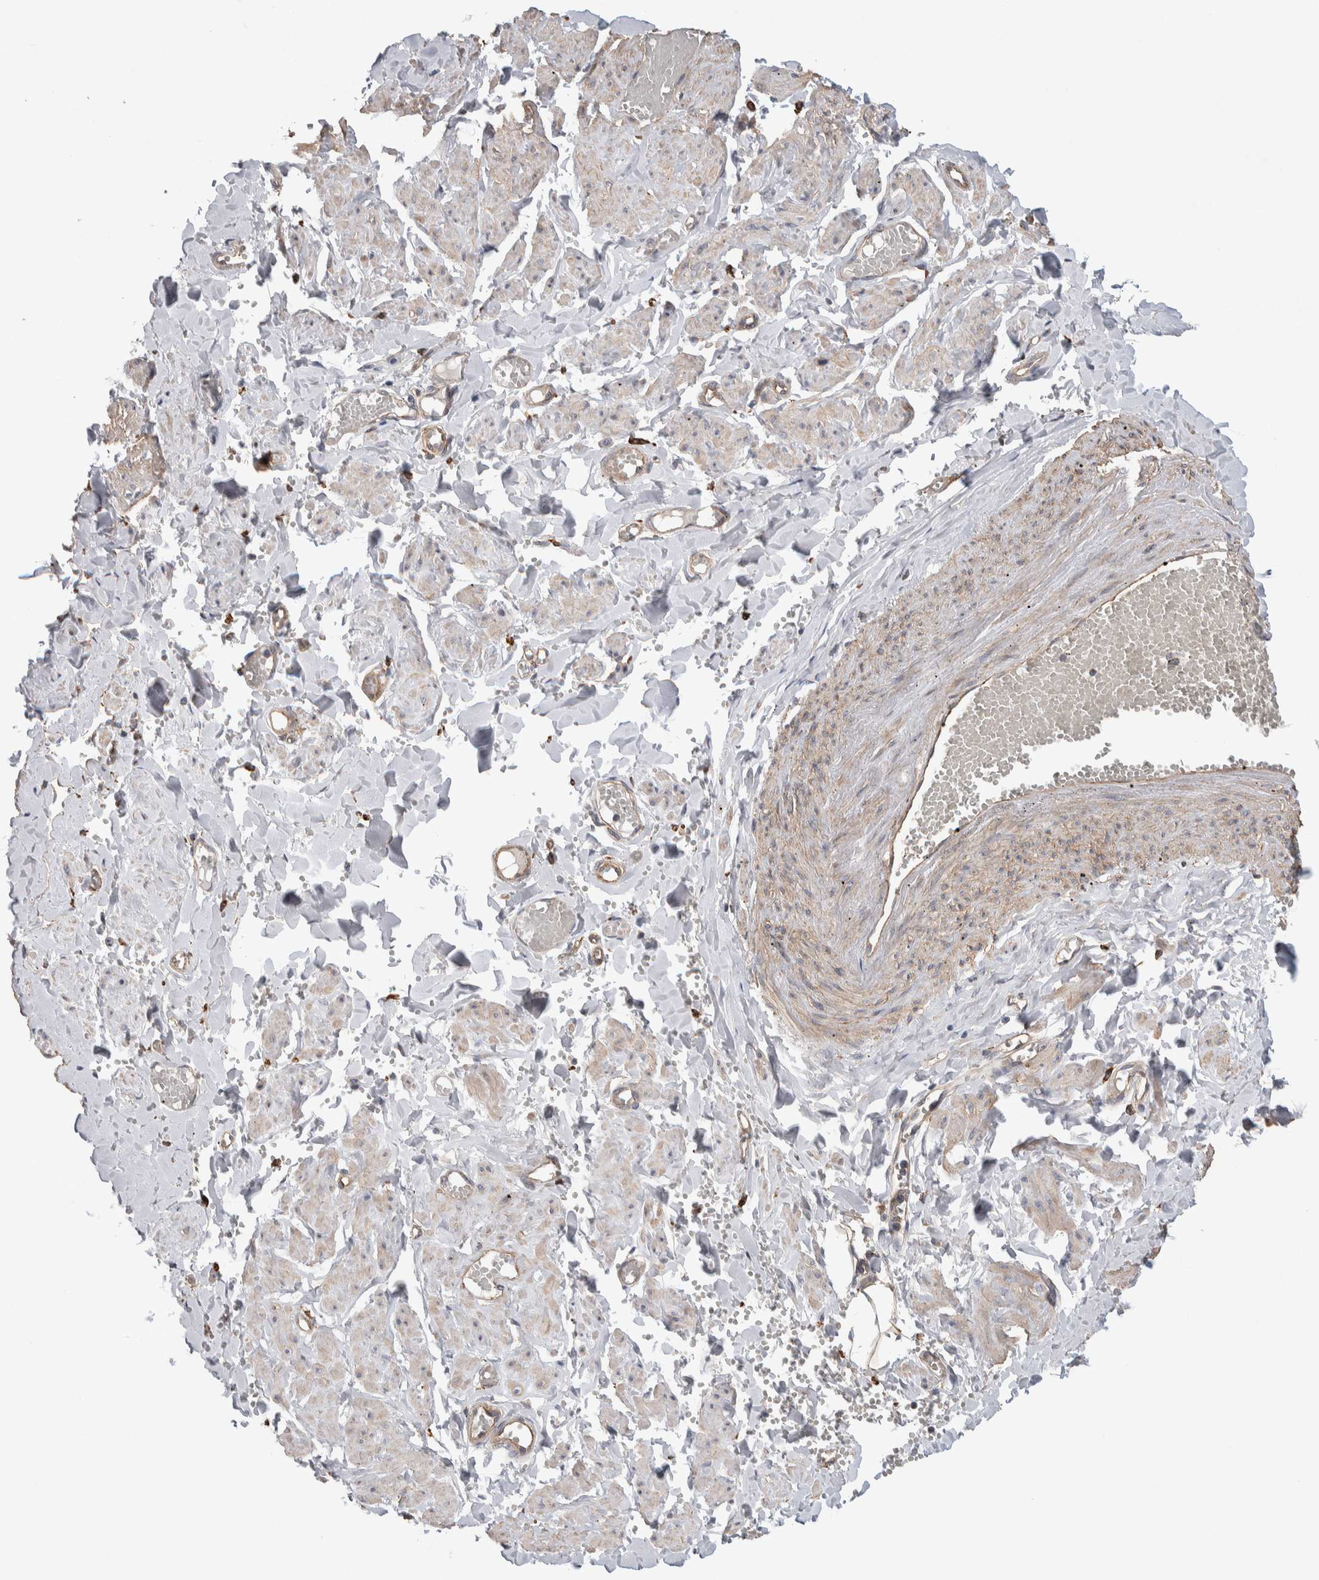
{"staining": {"intensity": "negative", "quantity": "none", "location": "none"}, "tissue": "adipose tissue", "cell_type": "Adipocytes", "image_type": "normal", "snomed": [{"axis": "morphology", "description": "Normal tissue, NOS"}, {"axis": "topography", "description": "Vascular tissue"}, {"axis": "topography", "description": "Fallopian tube"}, {"axis": "topography", "description": "Ovary"}], "caption": "Adipose tissue stained for a protein using immunohistochemistry exhibits no positivity adipocytes.", "gene": "GCNA", "patient": {"sex": "female", "age": 67}}